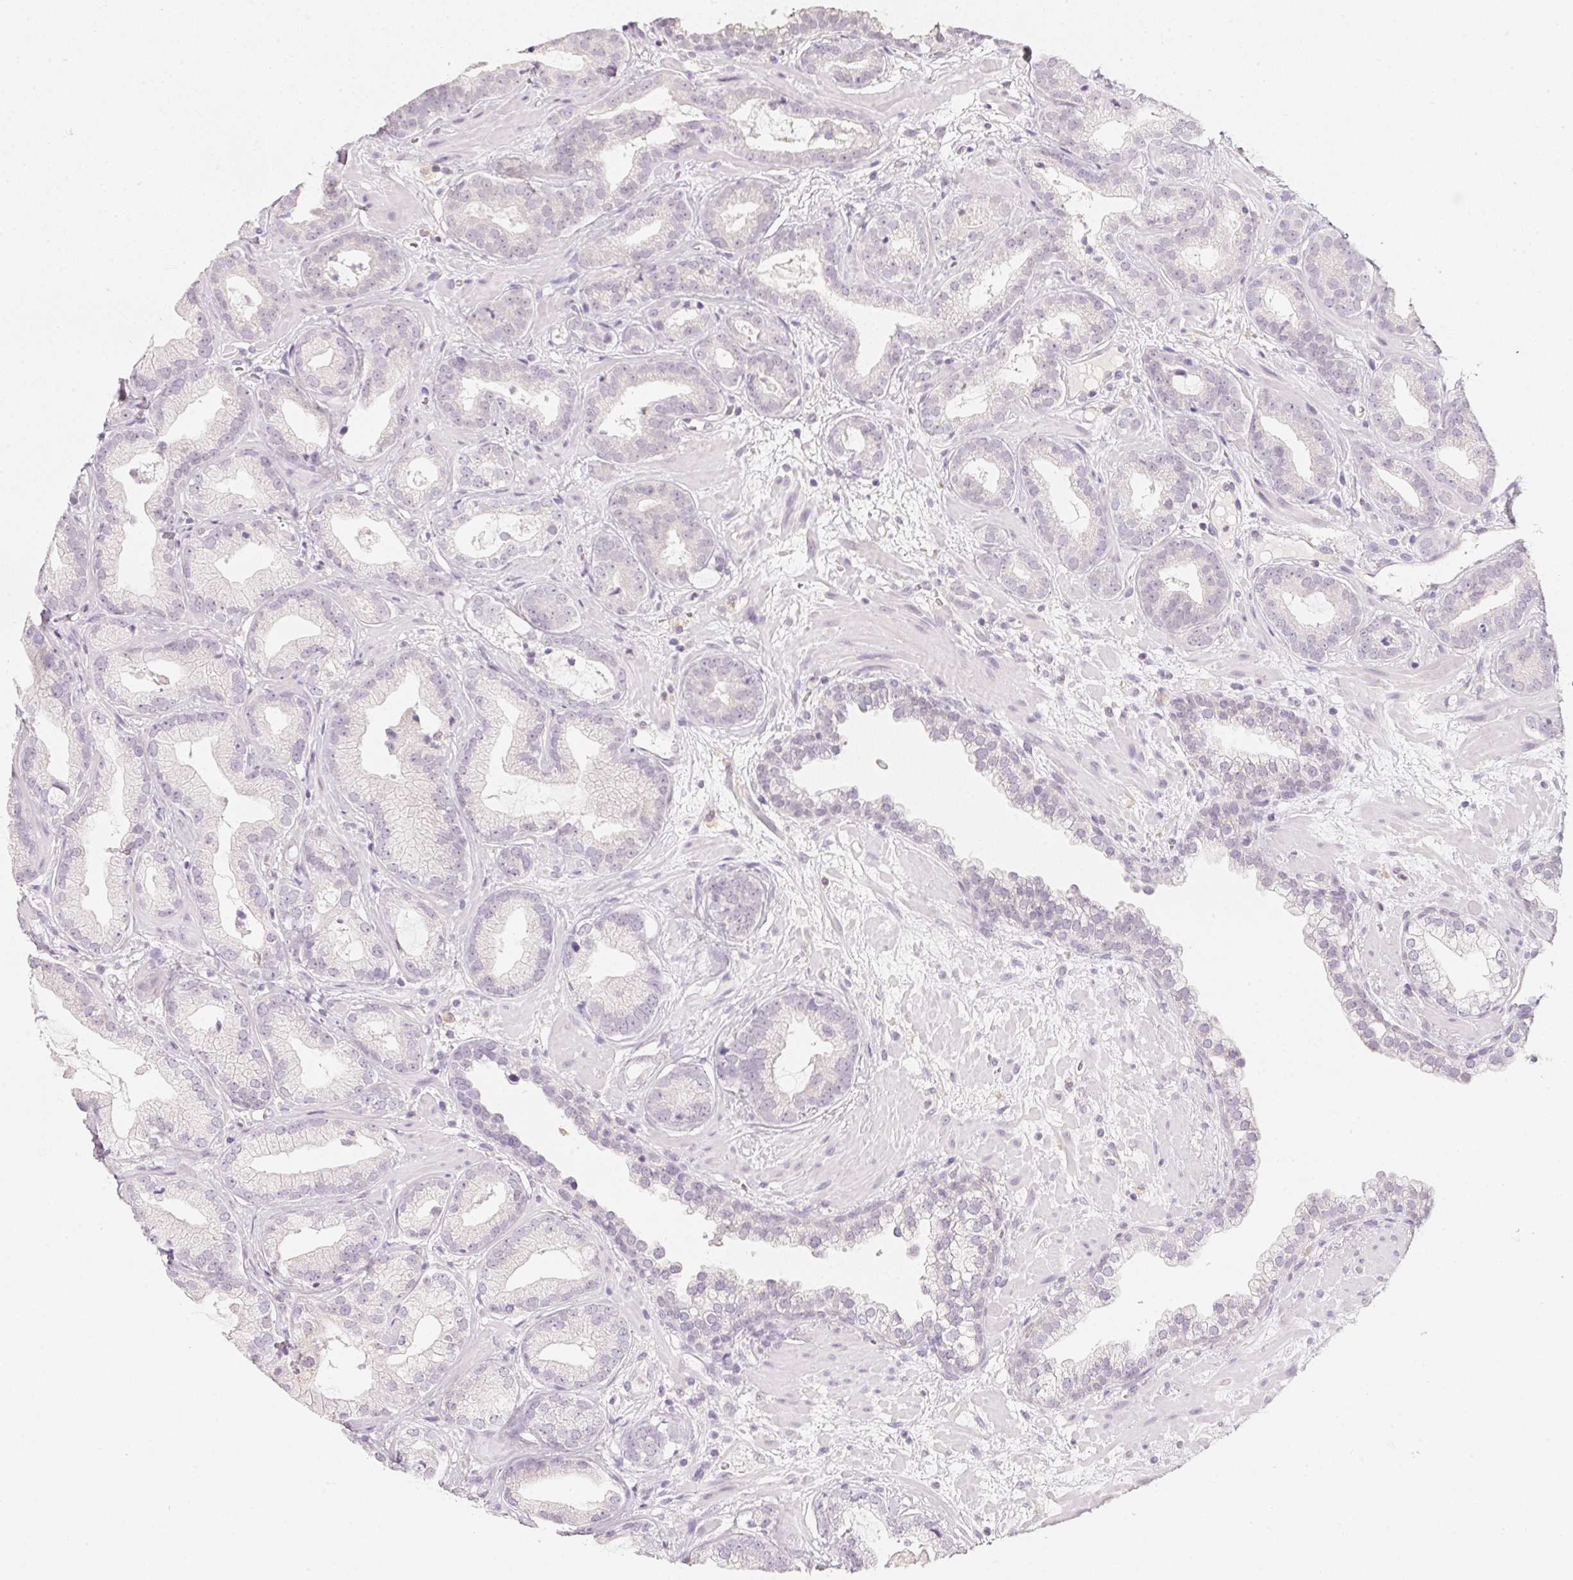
{"staining": {"intensity": "negative", "quantity": "none", "location": "none"}, "tissue": "prostate cancer", "cell_type": "Tumor cells", "image_type": "cancer", "snomed": [{"axis": "morphology", "description": "Adenocarcinoma, Low grade"}, {"axis": "topography", "description": "Prostate"}], "caption": "Tumor cells are negative for brown protein staining in prostate low-grade adenocarcinoma.", "gene": "CFAP276", "patient": {"sex": "male", "age": 62}}